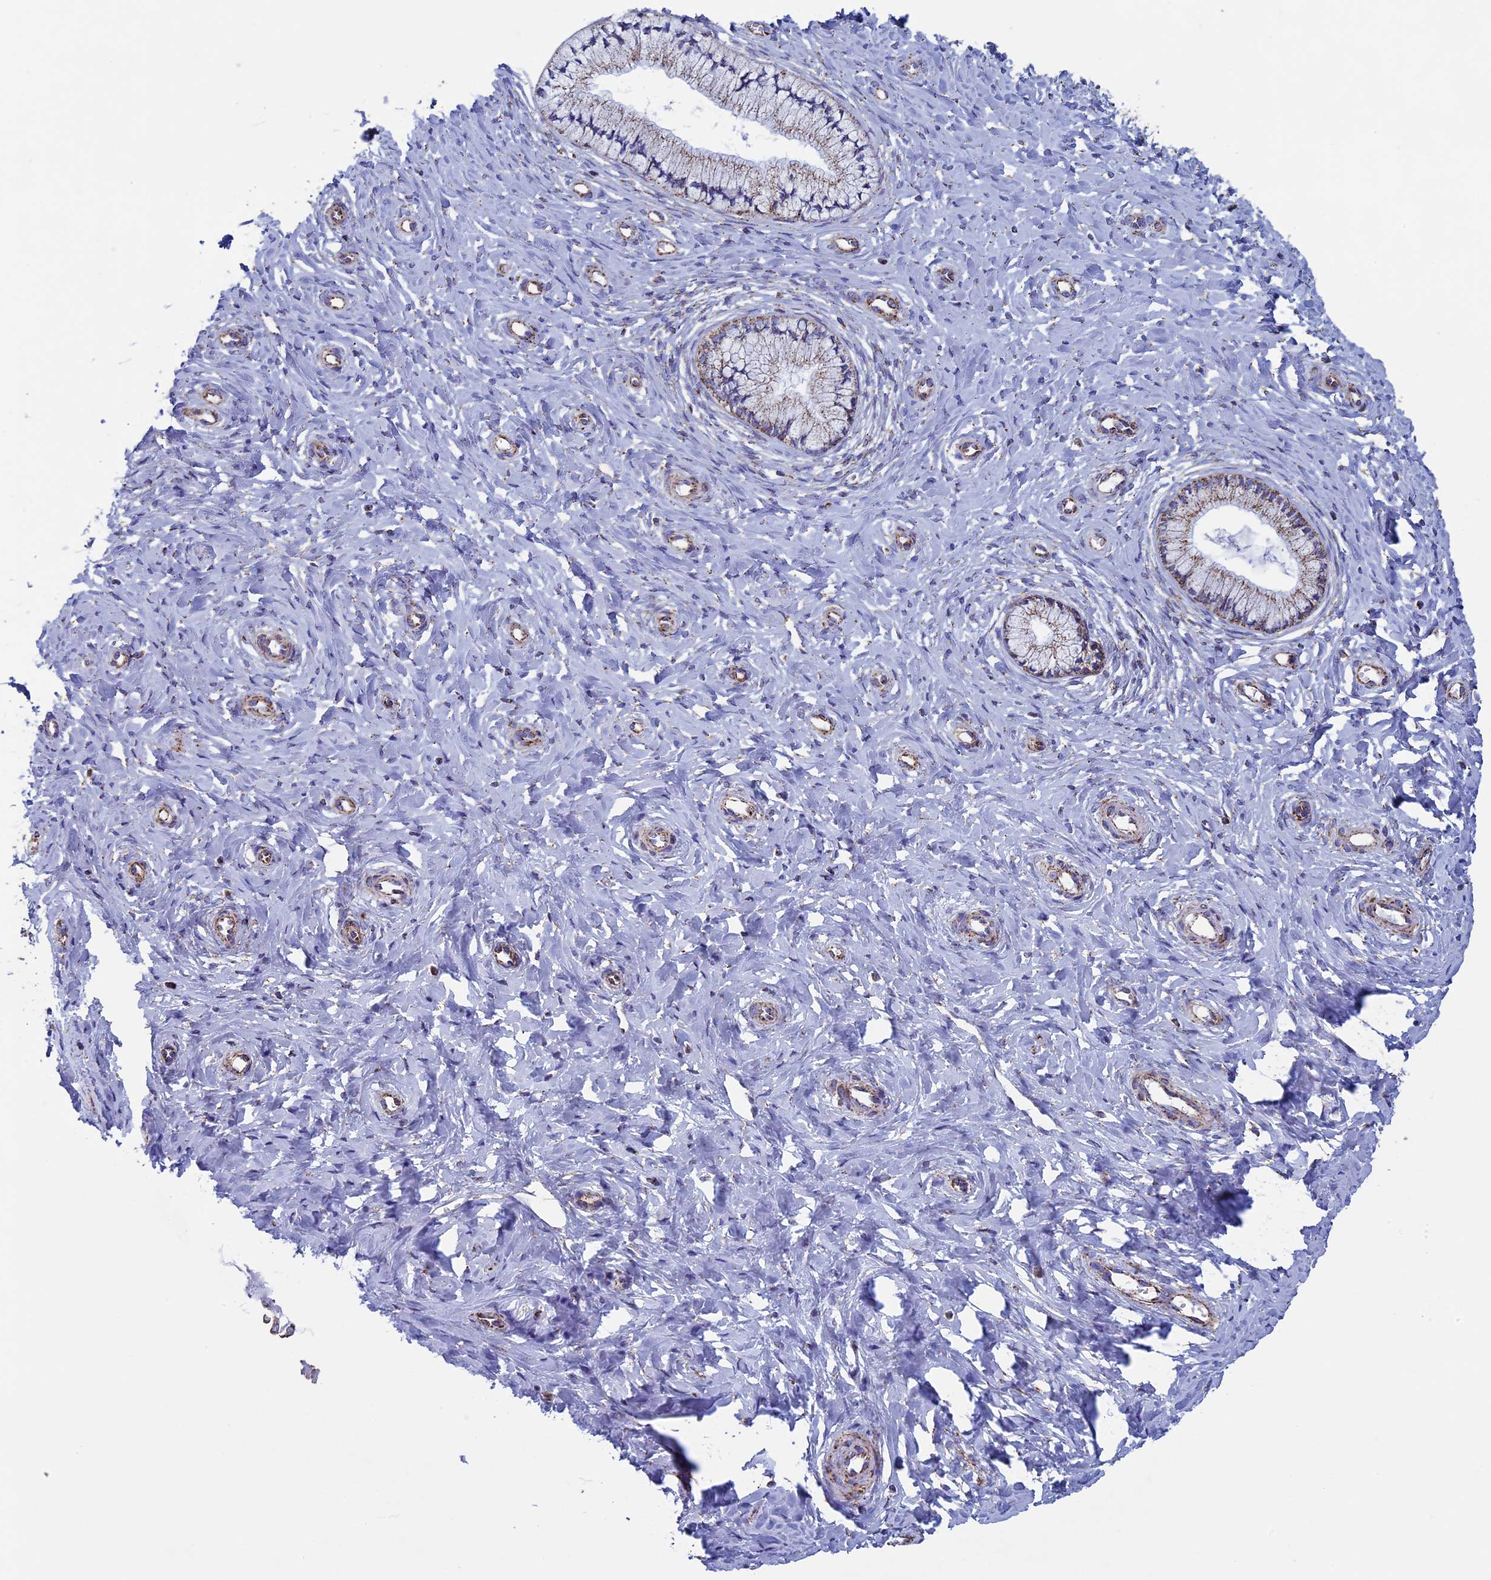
{"staining": {"intensity": "moderate", "quantity": "25%-75%", "location": "cytoplasmic/membranous"}, "tissue": "cervix", "cell_type": "Glandular cells", "image_type": "normal", "snomed": [{"axis": "morphology", "description": "Normal tissue, NOS"}, {"axis": "topography", "description": "Cervix"}], "caption": "Moderate cytoplasmic/membranous positivity for a protein is seen in approximately 25%-75% of glandular cells of benign cervix using immunohistochemistry.", "gene": "UQCRFS1", "patient": {"sex": "female", "age": 36}}